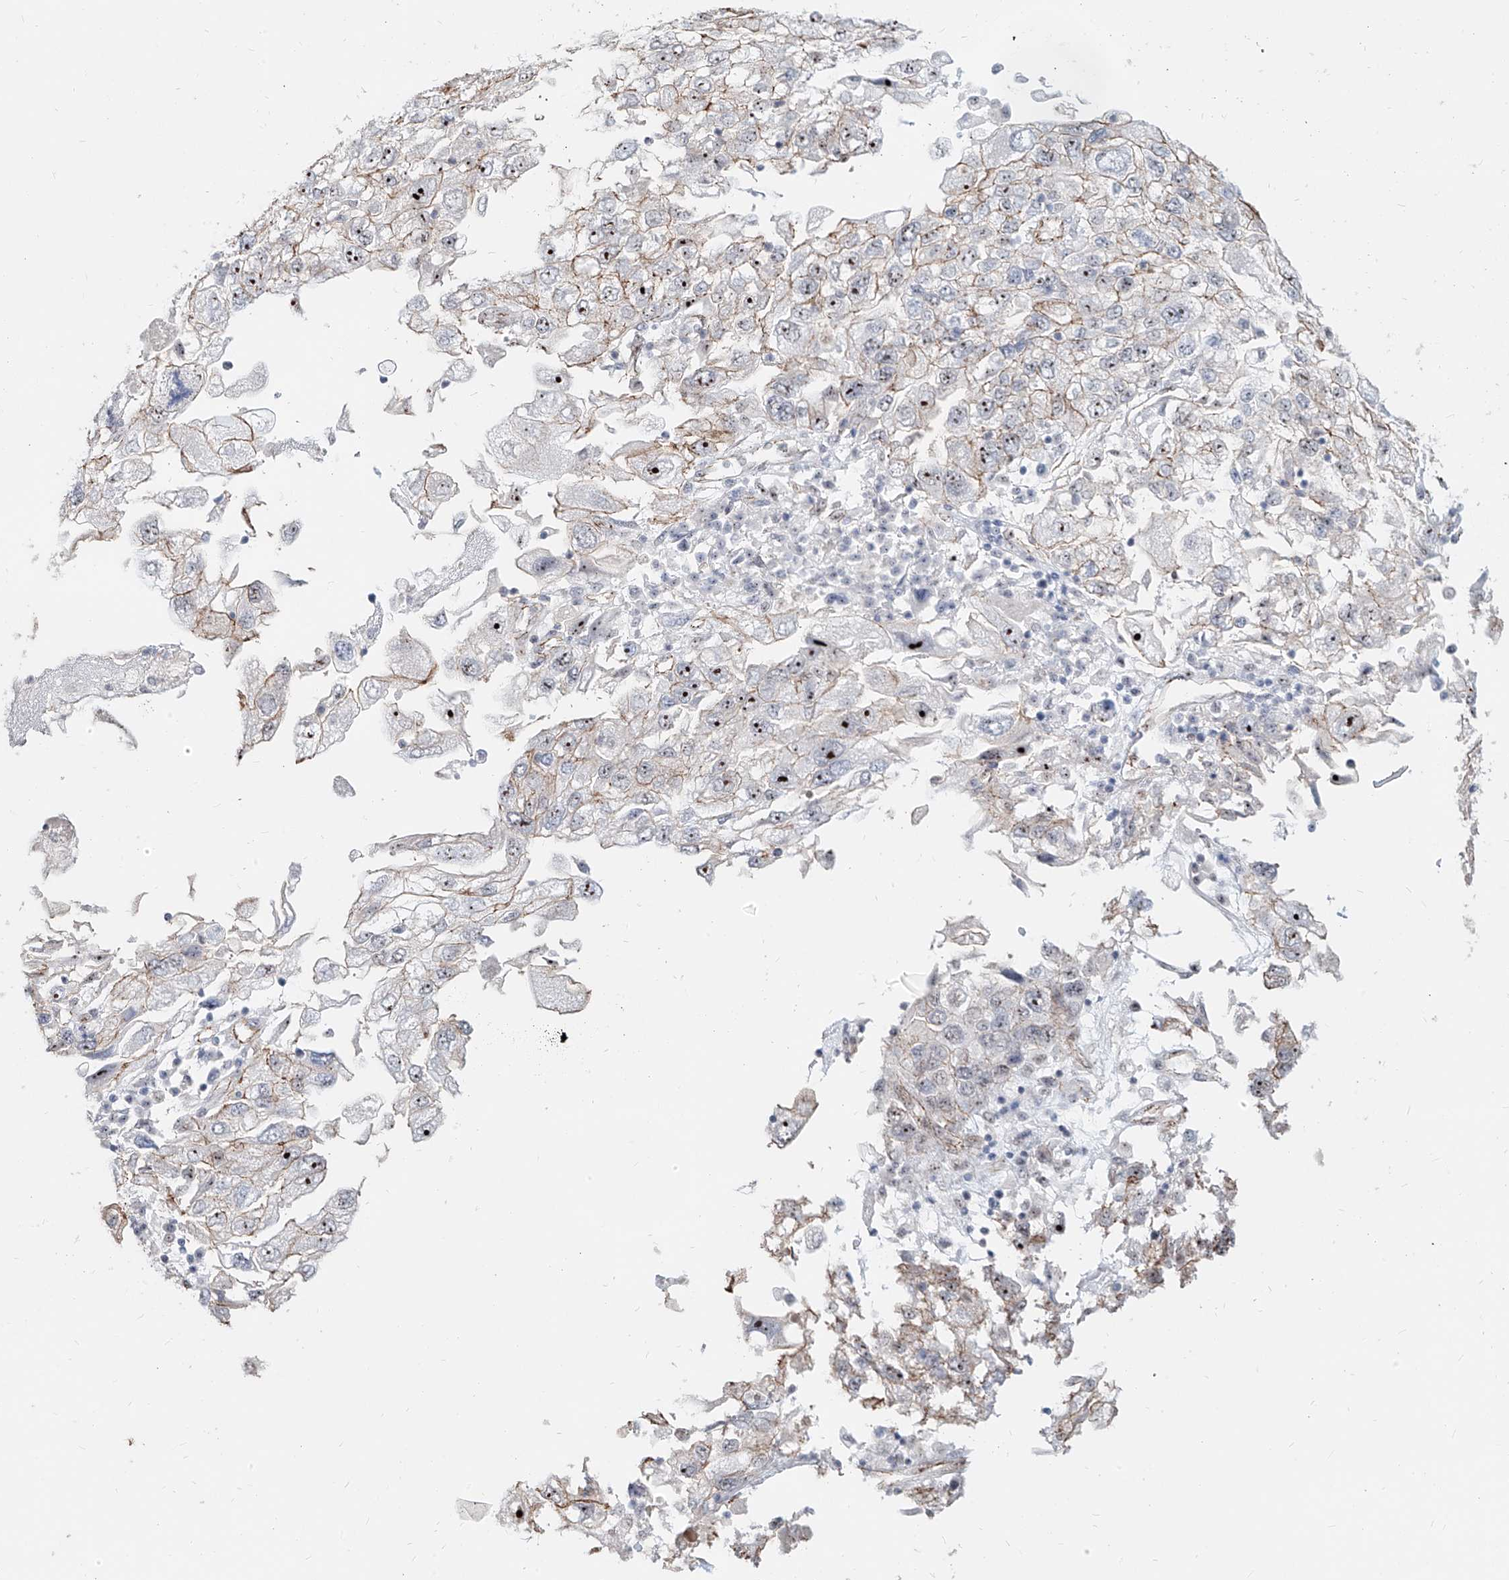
{"staining": {"intensity": "strong", "quantity": "25%-75%", "location": "nuclear"}, "tissue": "endometrial cancer", "cell_type": "Tumor cells", "image_type": "cancer", "snomed": [{"axis": "morphology", "description": "Adenocarcinoma, NOS"}, {"axis": "topography", "description": "Endometrium"}], "caption": "Protein expression analysis of human endometrial cancer (adenocarcinoma) reveals strong nuclear staining in about 25%-75% of tumor cells.", "gene": "ZNF710", "patient": {"sex": "female", "age": 49}}